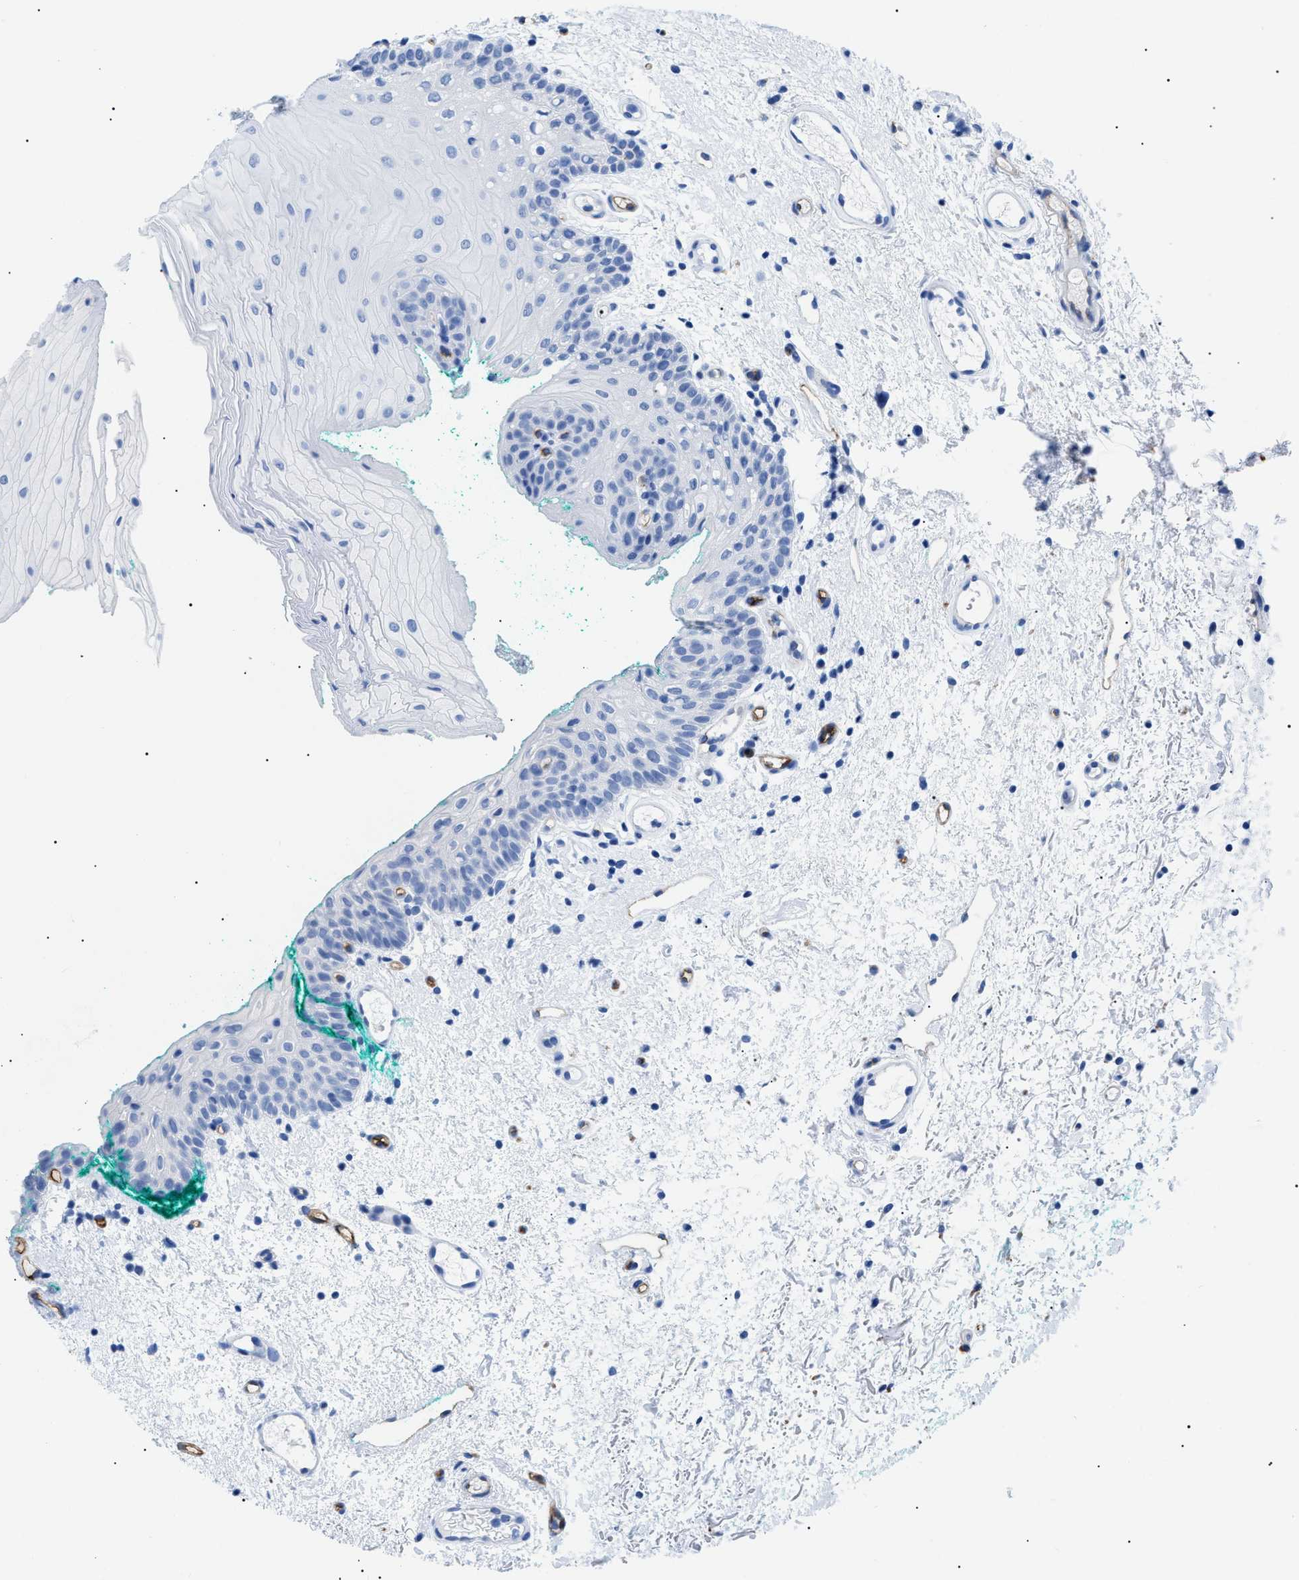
{"staining": {"intensity": "negative", "quantity": "none", "location": "none"}, "tissue": "oral mucosa", "cell_type": "Squamous epithelial cells", "image_type": "normal", "snomed": [{"axis": "morphology", "description": "Normal tissue, NOS"}, {"axis": "morphology", "description": "Squamous cell carcinoma, NOS"}, {"axis": "topography", "description": "Oral tissue"}, {"axis": "topography", "description": "Salivary gland"}, {"axis": "topography", "description": "Head-Neck"}], "caption": "This image is of unremarkable oral mucosa stained with IHC to label a protein in brown with the nuclei are counter-stained blue. There is no staining in squamous epithelial cells.", "gene": "PODXL", "patient": {"sex": "female", "age": 62}}